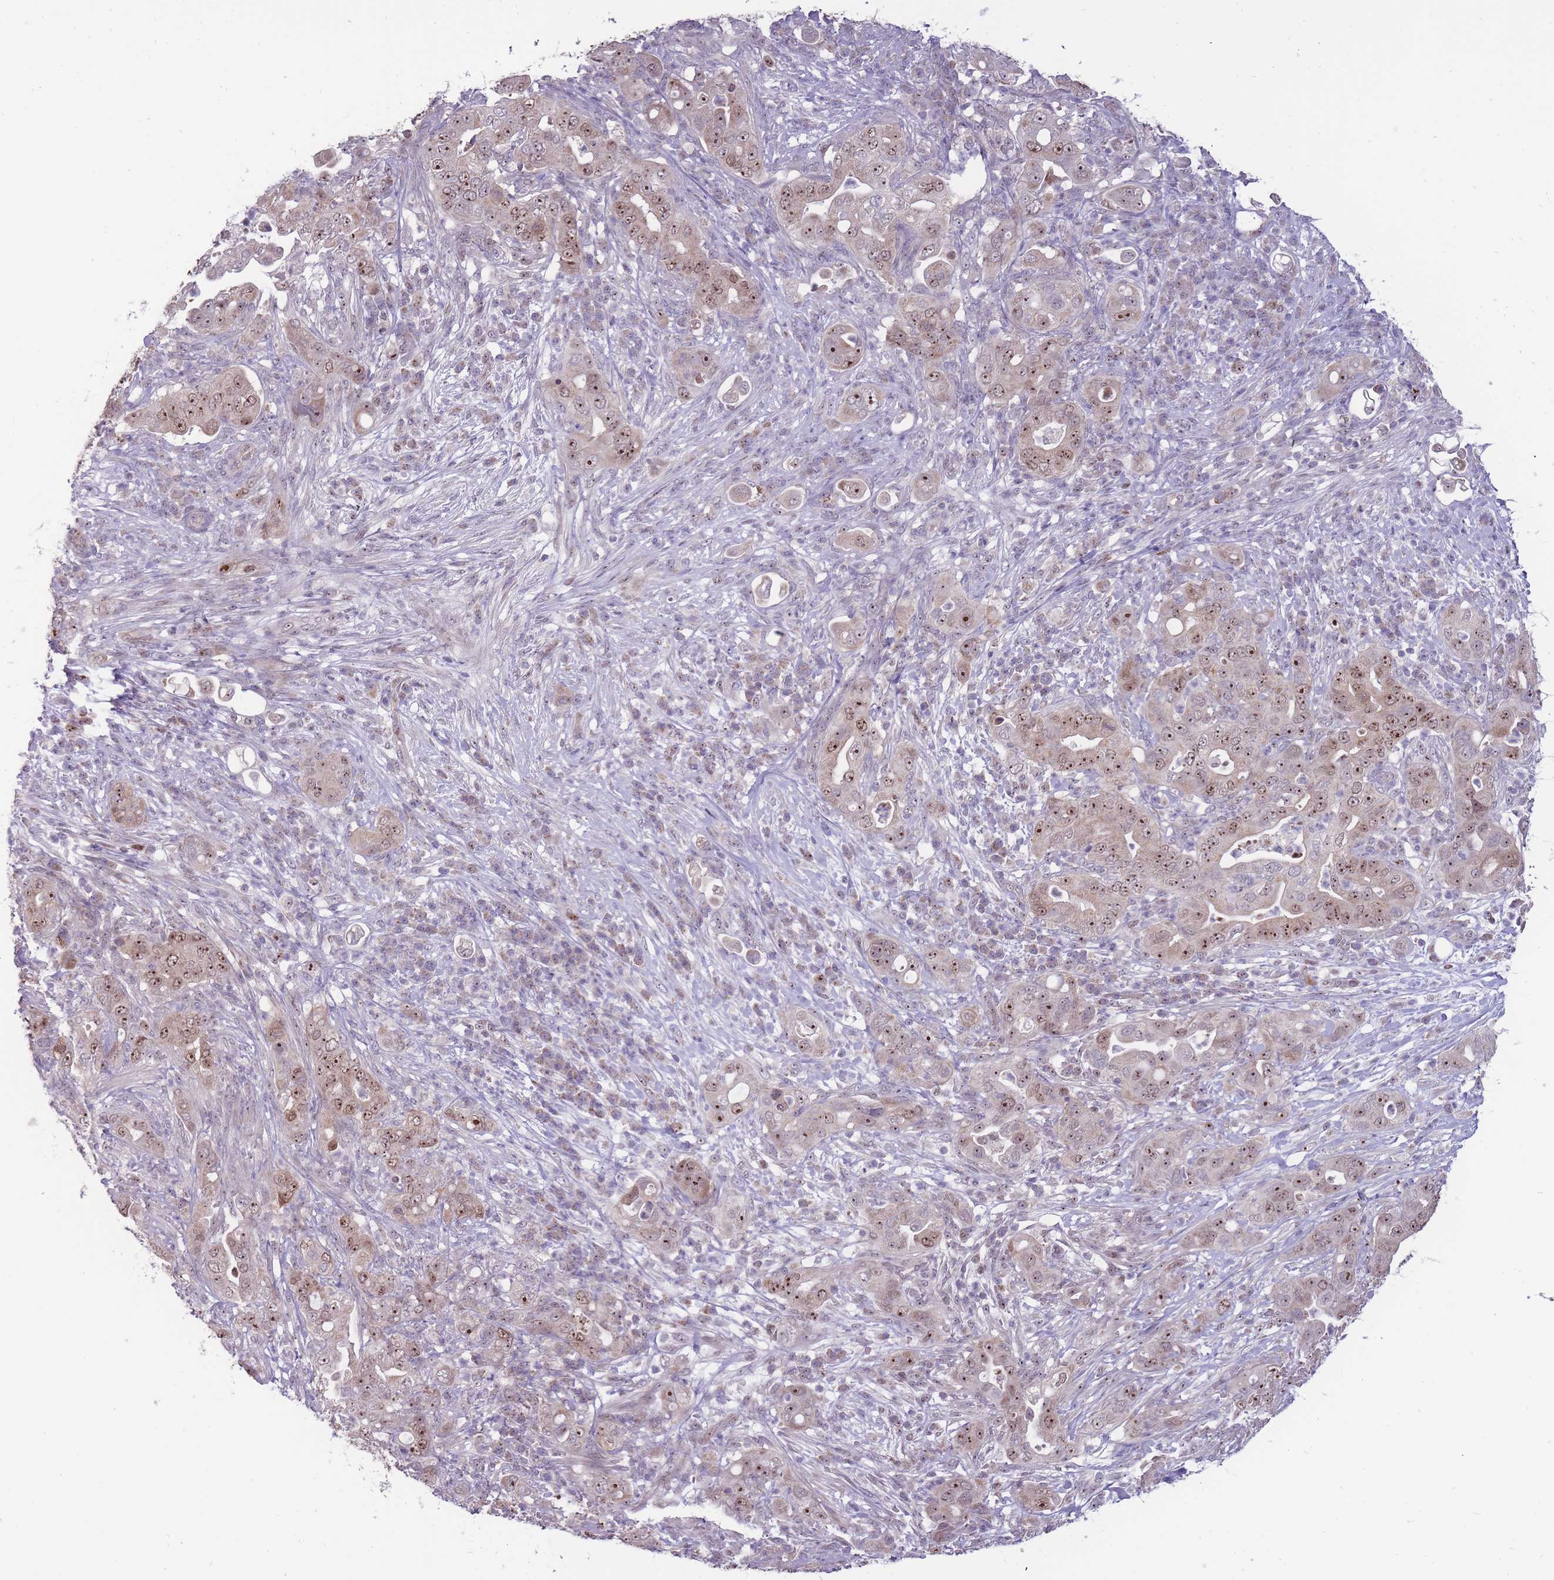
{"staining": {"intensity": "strong", "quantity": ">75%", "location": "nuclear"}, "tissue": "pancreatic cancer", "cell_type": "Tumor cells", "image_type": "cancer", "snomed": [{"axis": "morphology", "description": "Normal tissue, NOS"}, {"axis": "morphology", "description": "Adenocarcinoma, NOS"}, {"axis": "topography", "description": "Lymph node"}, {"axis": "topography", "description": "Pancreas"}], "caption": "Pancreatic cancer tissue shows strong nuclear staining in approximately >75% of tumor cells, visualized by immunohistochemistry.", "gene": "MCIDAS", "patient": {"sex": "female", "age": 67}}